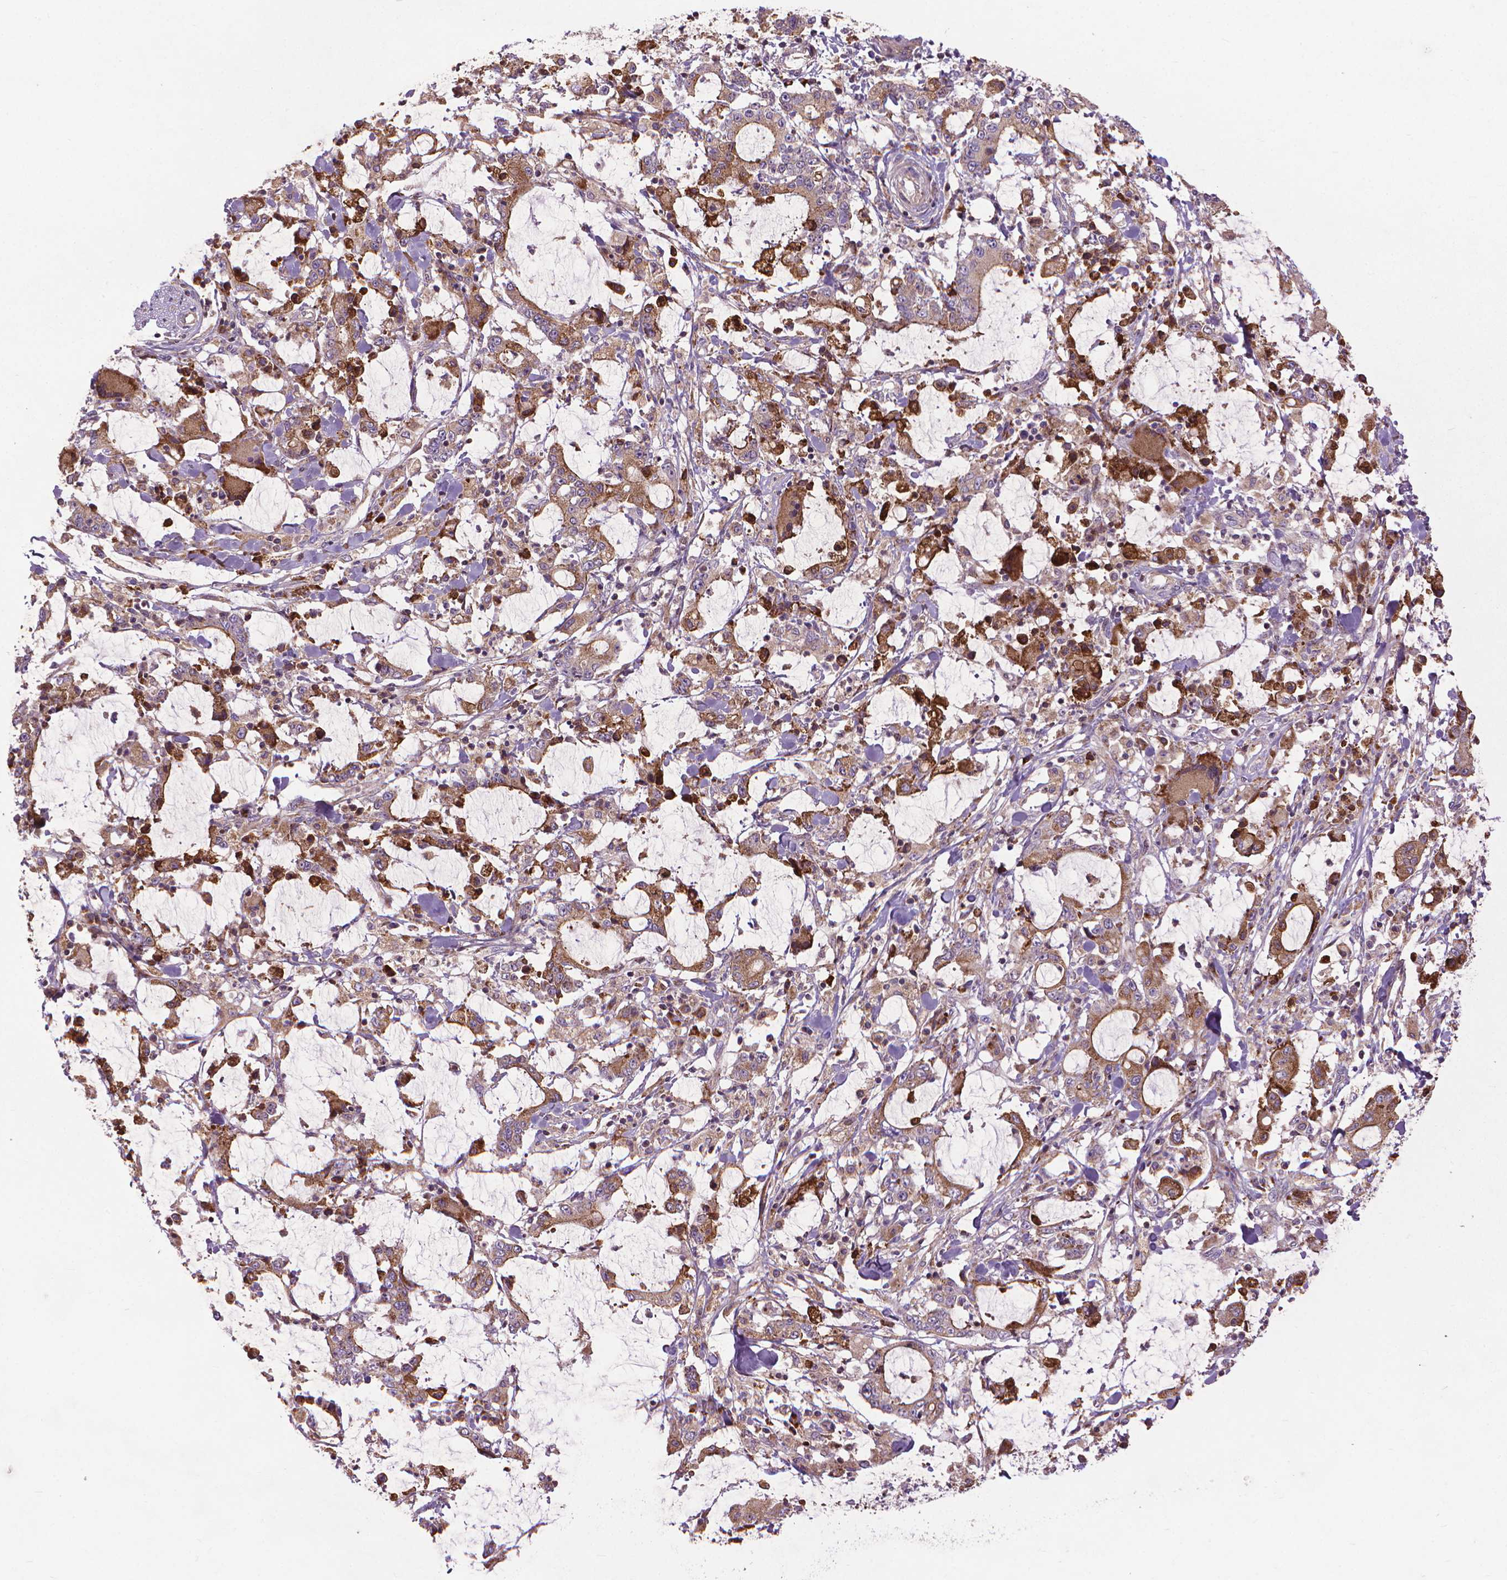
{"staining": {"intensity": "weak", "quantity": "25%-75%", "location": "cytoplasmic/membranous"}, "tissue": "stomach cancer", "cell_type": "Tumor cells", "image_type": "cancer", "snomed": [{"axis": "morphology", "description": "Adenocarcinoma, NOS"}, {"axis": "topography", "description": "Stomach, upper"}], "caption": "A low amount of weak cytoplasmic/membranous positivity is appreciated in about 25%-75% of tumor cells in stomach cancer tissue. Immunohistochemistry (ihc) stains the protein of interest in brown and the nuclei are stained blue.", "gene": "MYH14", "patient": {"sex": "male", "age": 68}}